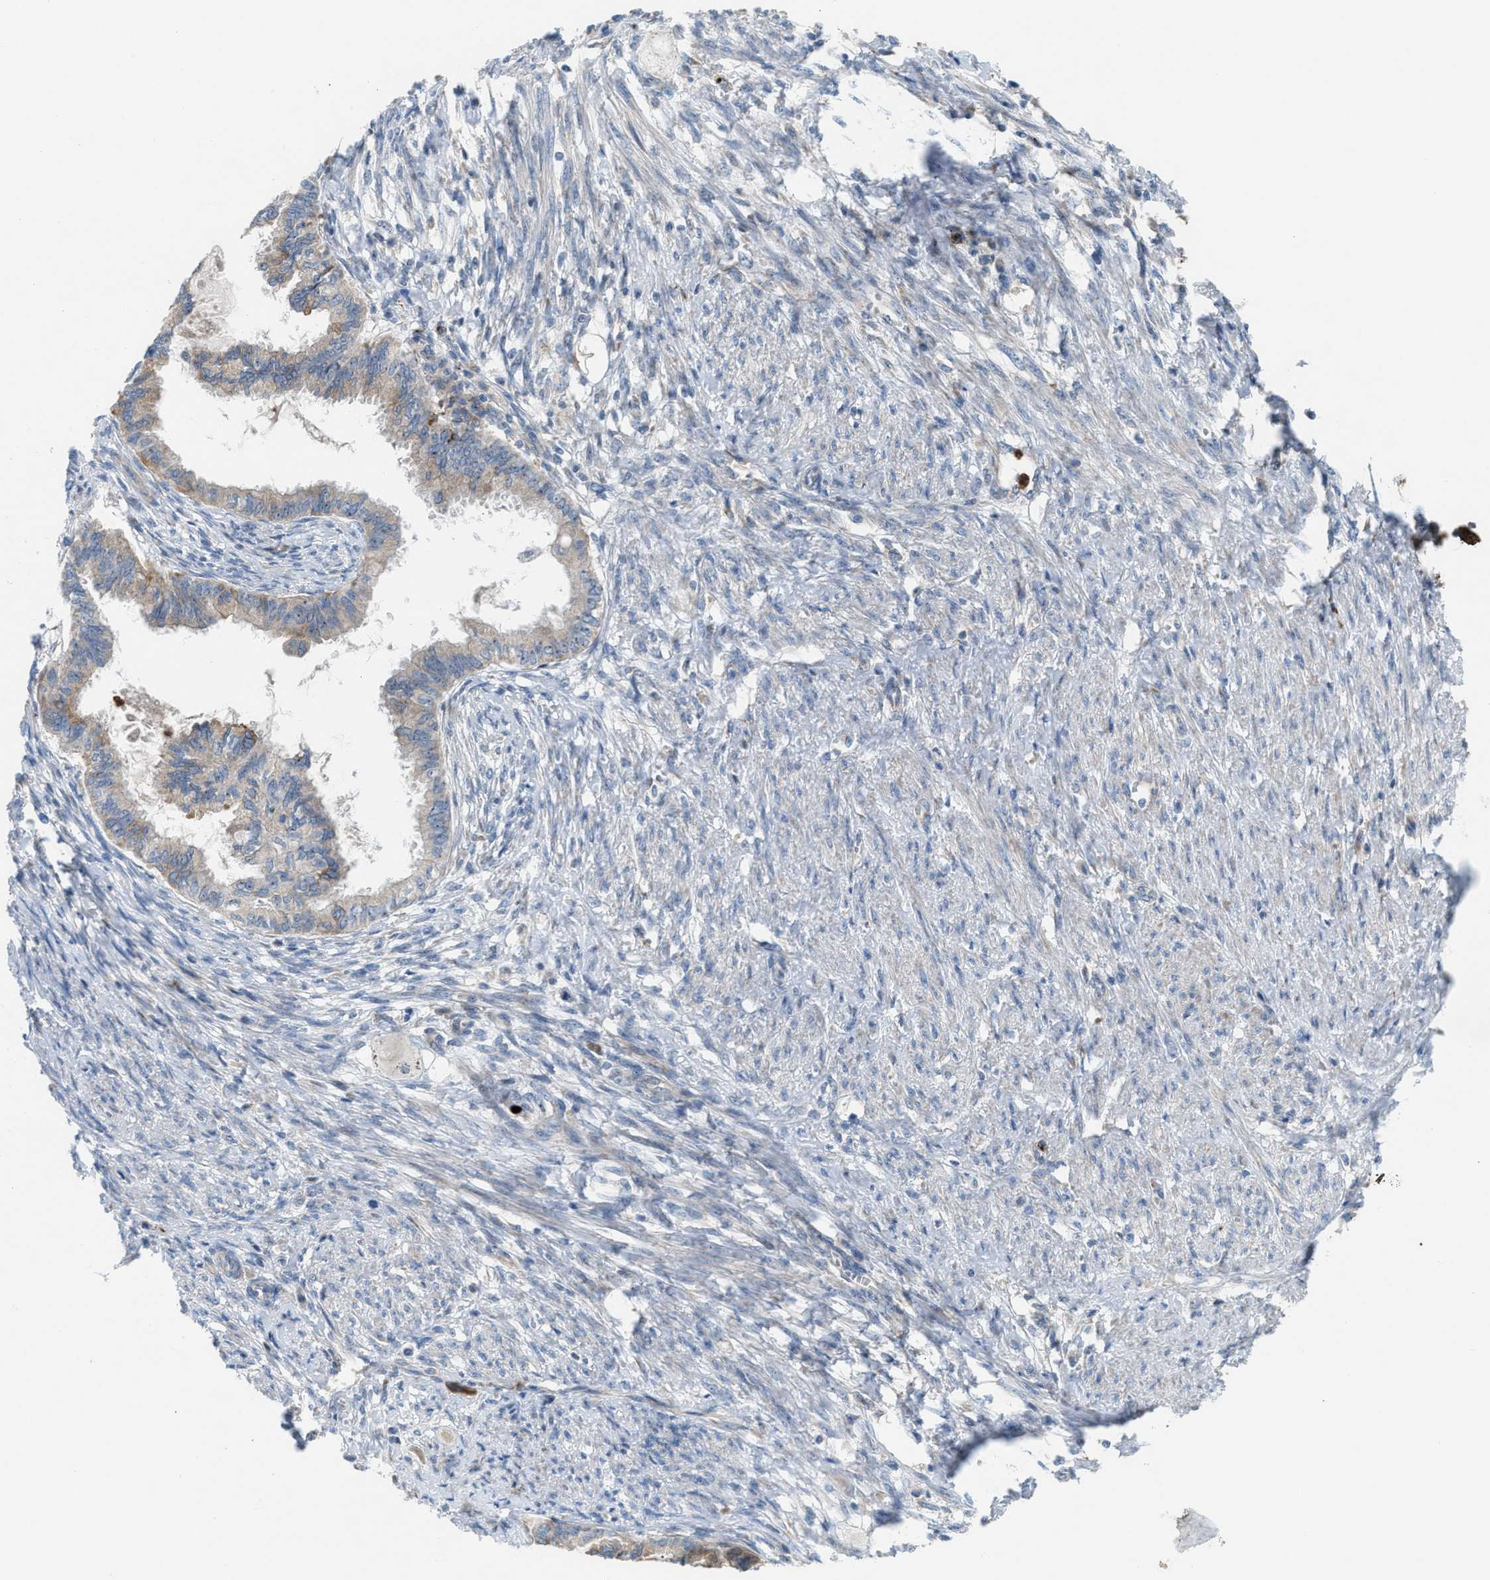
{"staining": {"intensity": "weak", "quantity": "25%-75%", "location": "cytoplasmic/membranous"}, "tissue": "cervical cancer", "cell_type": "Tumor cells", "image_type": "cancer", "snomed": [{"axis": "morphology", "description": "Normal tissue, NOS"}, {"axis": "morphology", "description": "Adenocarcinoma, NOS"}, {"axis": "topography", "description": "Cervix"}, {"axis": "topography", "description": "Endometrium"}], "caption": "Weak cytoplasmic/membranous positivity for a protein is identified in approximately 25%-75% of tumor cells of adenocarcinoma (cervical) using immunohistochemistry.", "gene": "TPH1", "patient": {"sex": "female", "age": 86}}